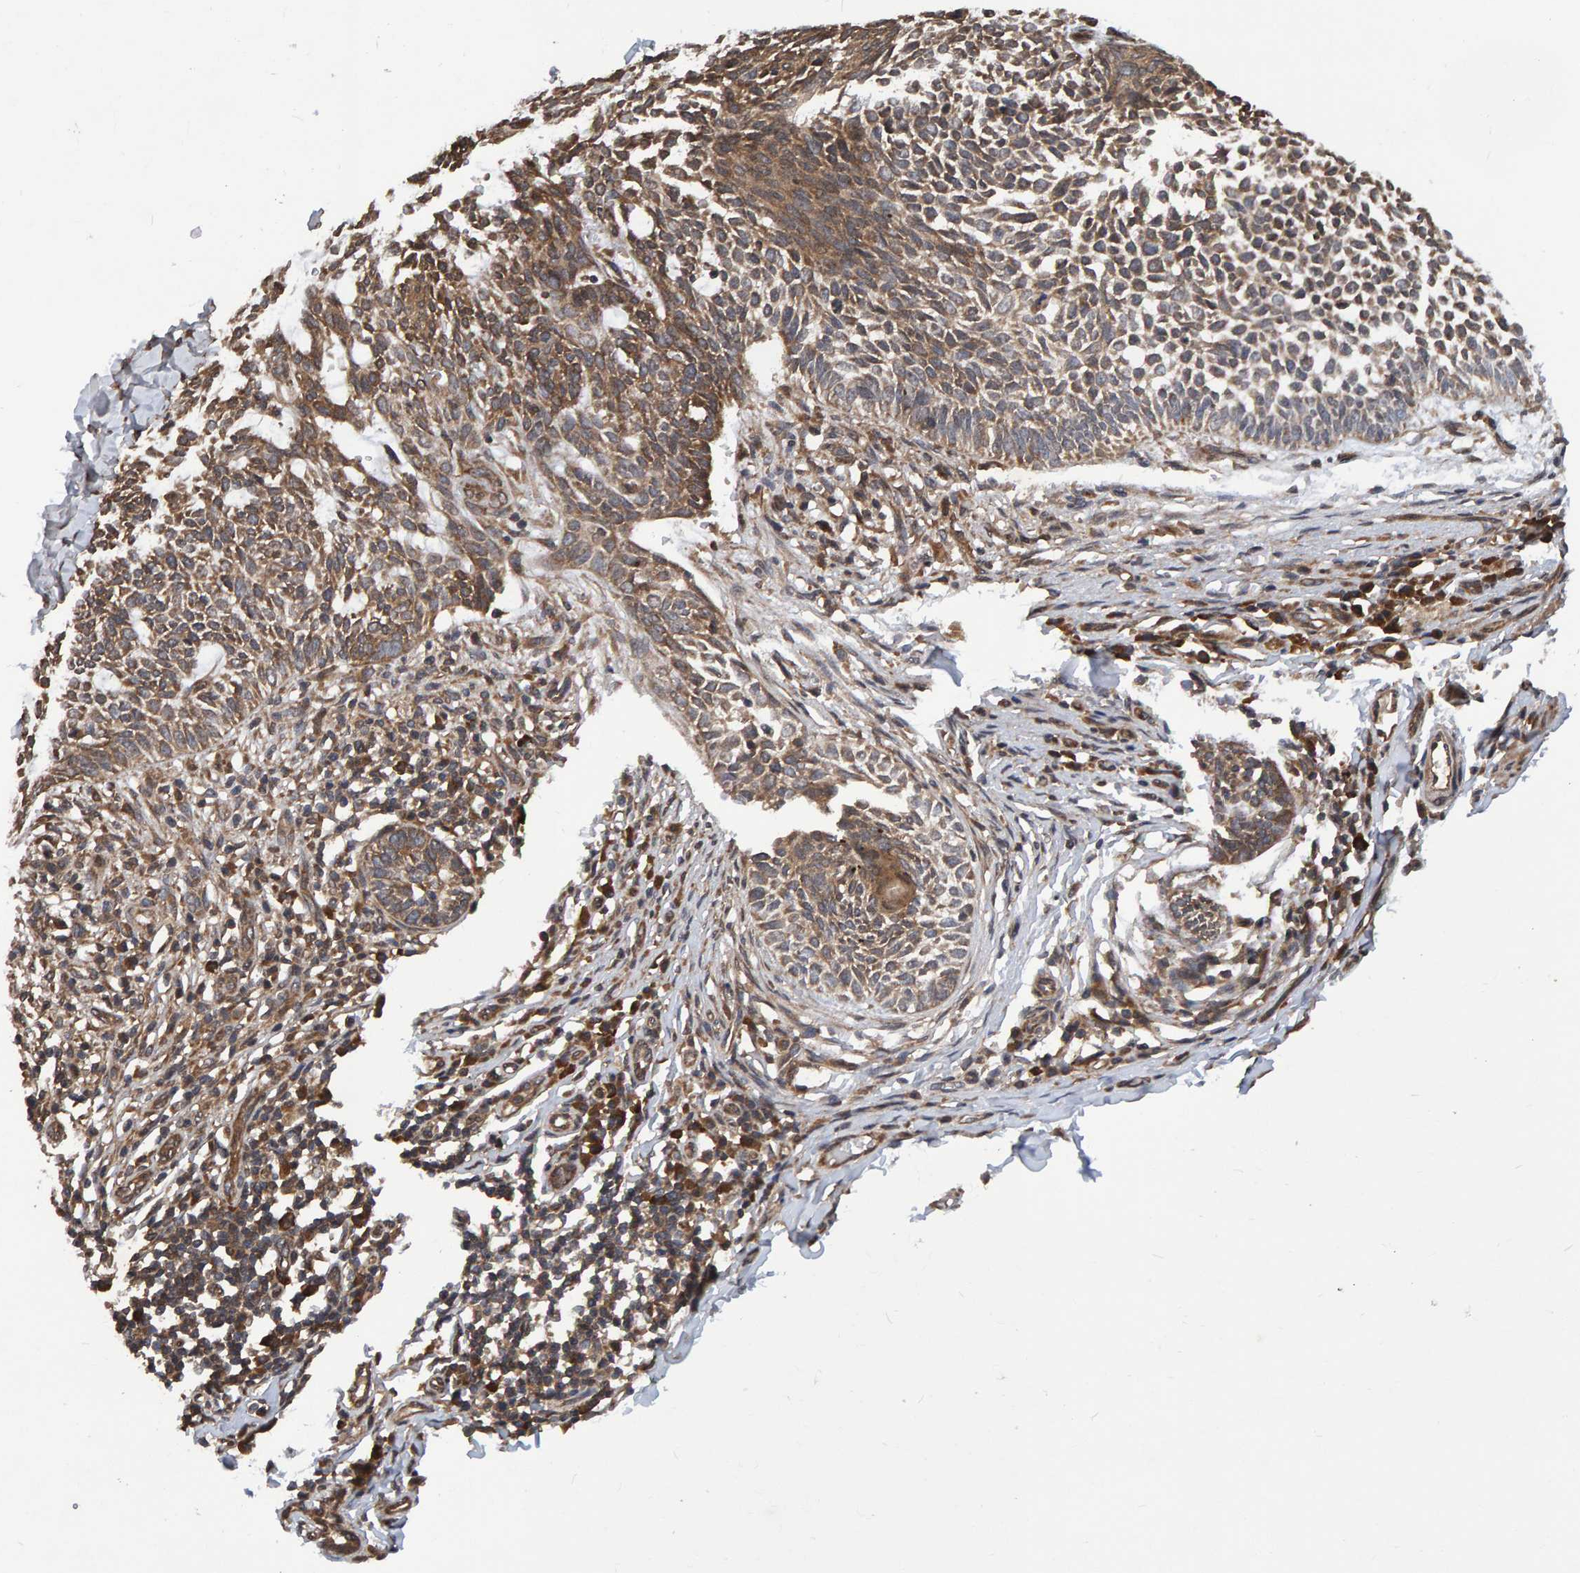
{"staining": {"intensity": "moderate", "quantity": ">75%", "location": "cytoplasmic/membranous"}, "tissue": "skin cancer", "cell_type": "Tumor cells", "image_type": "cancer", "snomed": [{"axis": "morphology", "description": "Normal tissue, NOS"}, {"axis": "morphology", "description": "Basal cell carcinoma"}, {"axis": "topography", "description": "Skin"}], "caption": "Immunohistochemical staining of basal cell carcinoma (skin) reveals medium levels of moderate cytoplasmic/membranous protein expression in about >75% of tumor cells. Nuclei are stained in blue.", "gene": "GAB2", "patient": {"sex": "male", "age": 87}}